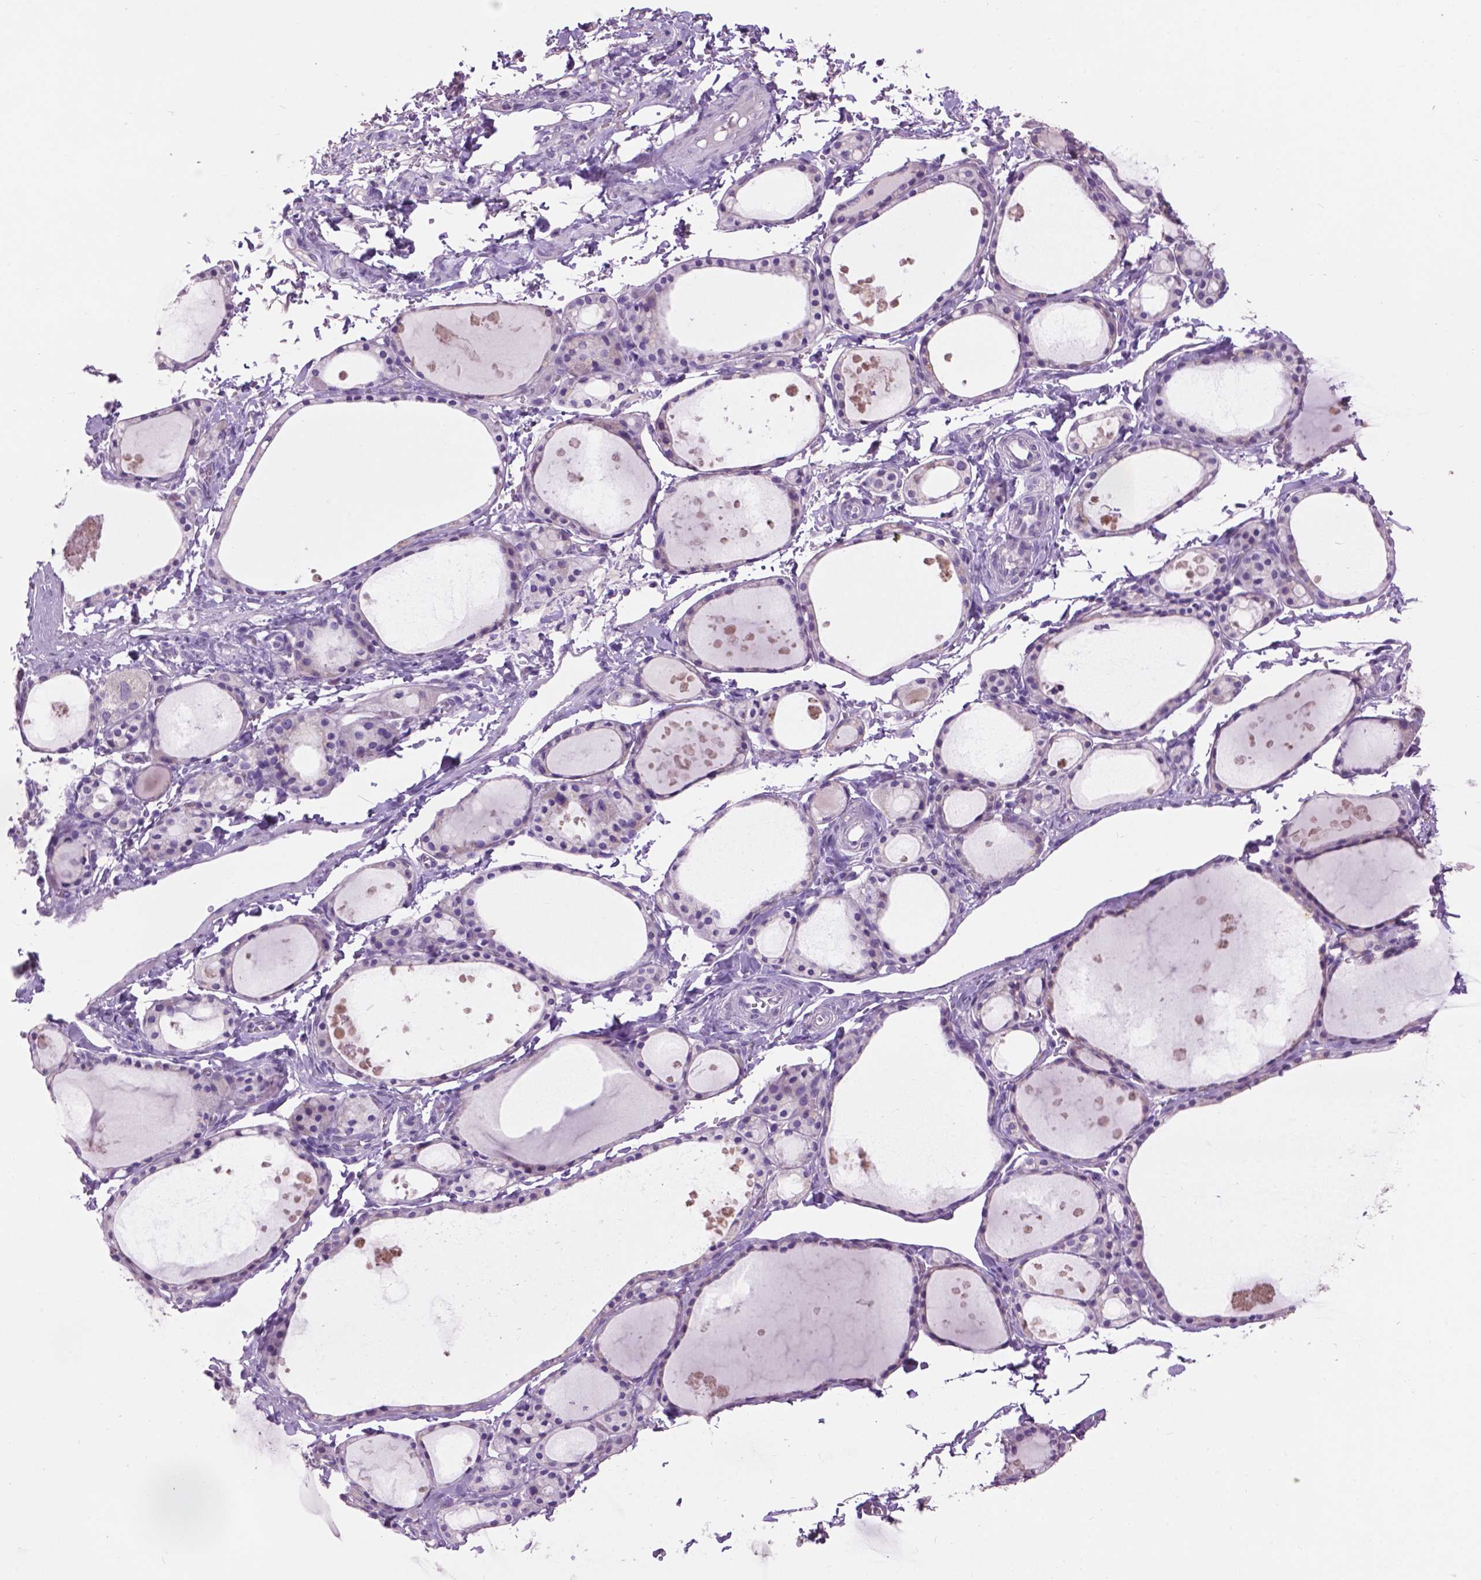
{"staining": {"intensity": "negative", "quantity": "none", "location": "none"}, "tissue": "thyroid gland", "cell_type": "Glandular cells", "image_type": "normal", "snomed": [{"axis": "morphology", "description": "Normal tissue, NOS"}, {"axis": "topography", "description": "Thyroid gland"}], "caption": "IHC histopathology image of unremarkable human thyroid gland stained for a protein (brown), which demonstrates no positivity in glandular cells.", "gene": "CRYBA4", "patient": {"sex": "male", "age": 68}}